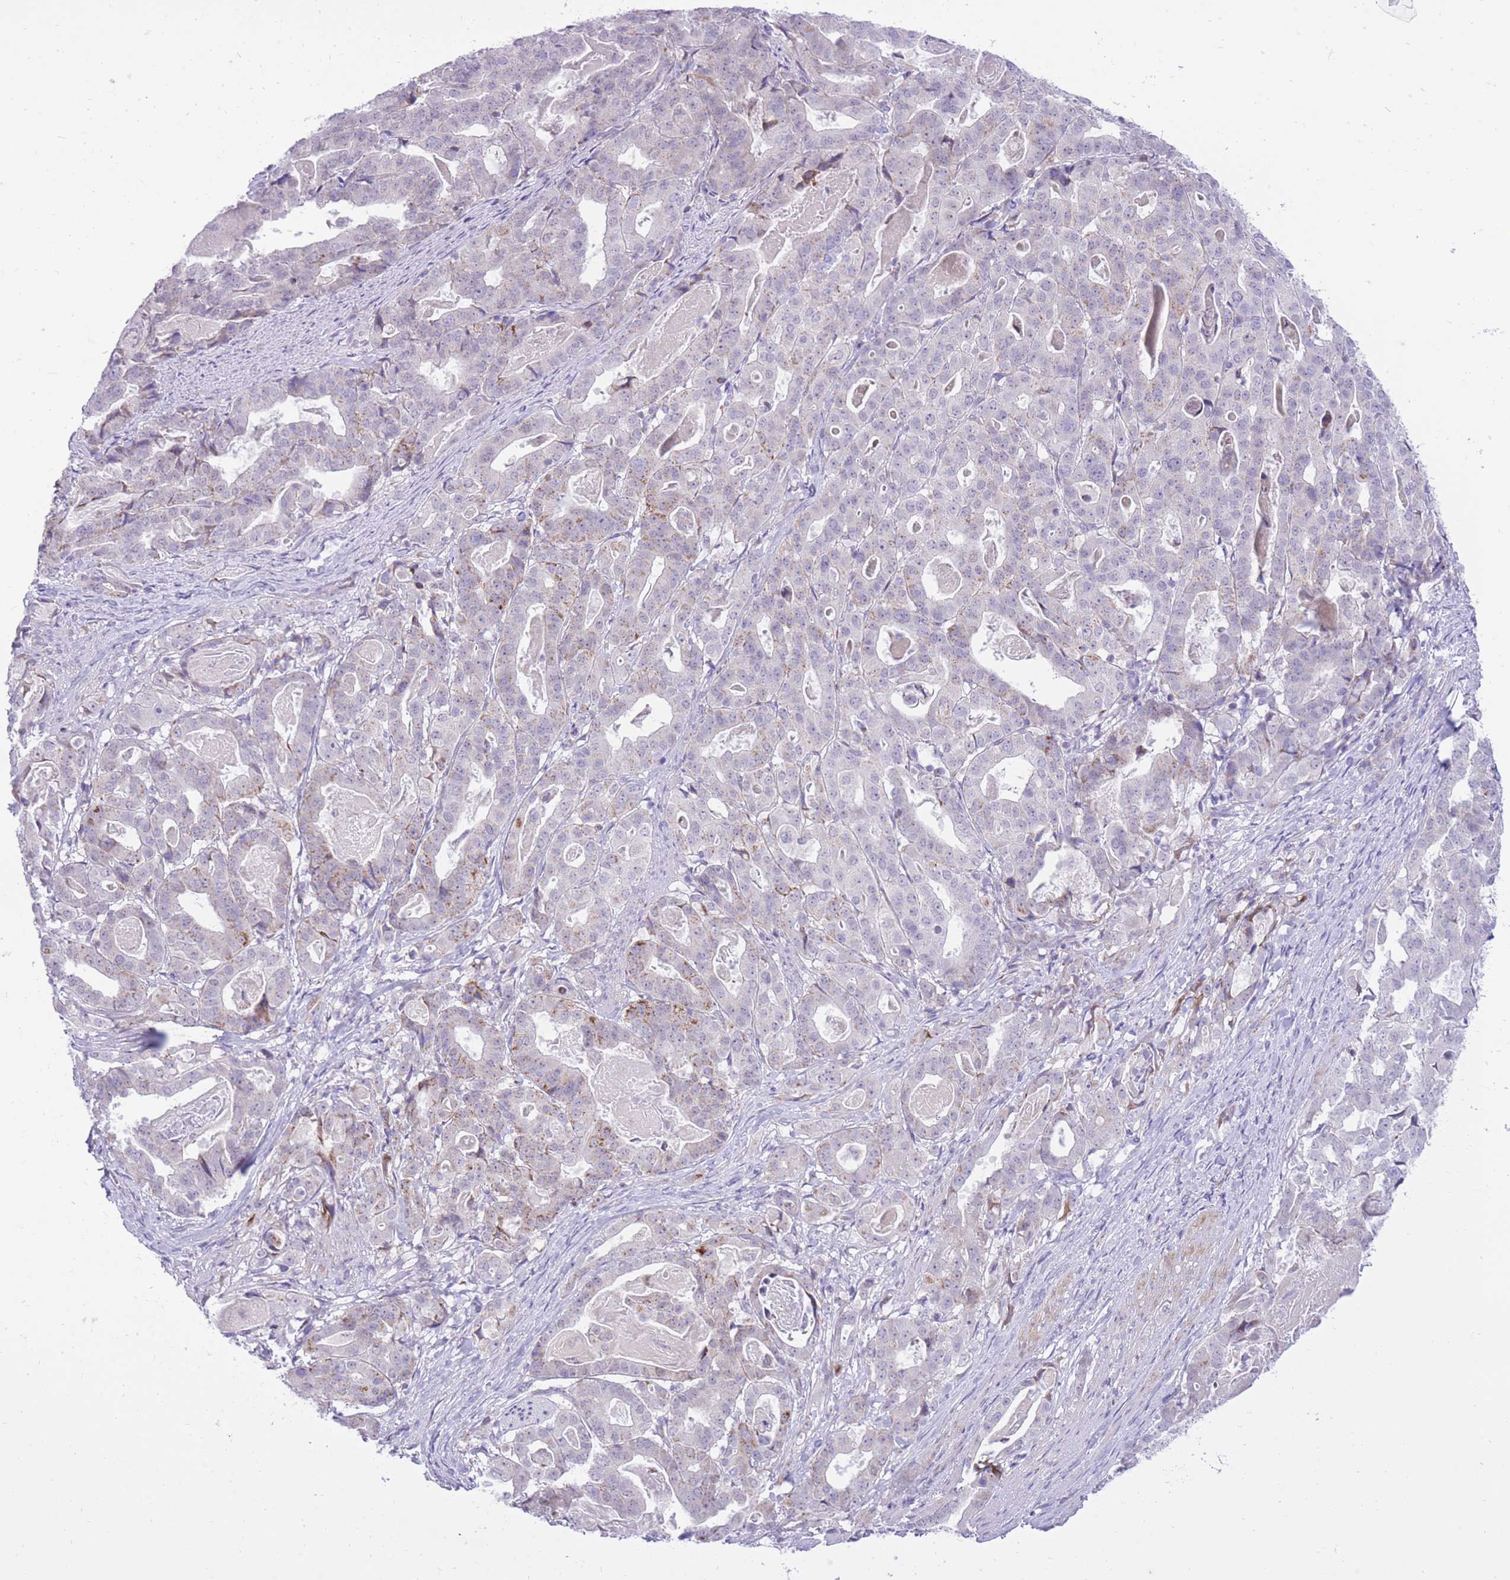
{"staining": {"intensity": "weak", "quantity": "<25%", "location": "cytoplasmic/membranous"}, "tissue": "stomach cancer", "cell_type": "Tumor cells", "image_type": "cancer", "snomed": [{"axis": "morphology", "description": "Adenocarcinoma, NOS"}, {"axis": "topography", "description": "Stomach"}], "caption": "This is an immunohistochemistry histopathology image of human adenocarcinoma (stomach). There is no expression in tumor cells.", "gene": "DENND2D", "patient": {"sex": "male", "age": 48}}